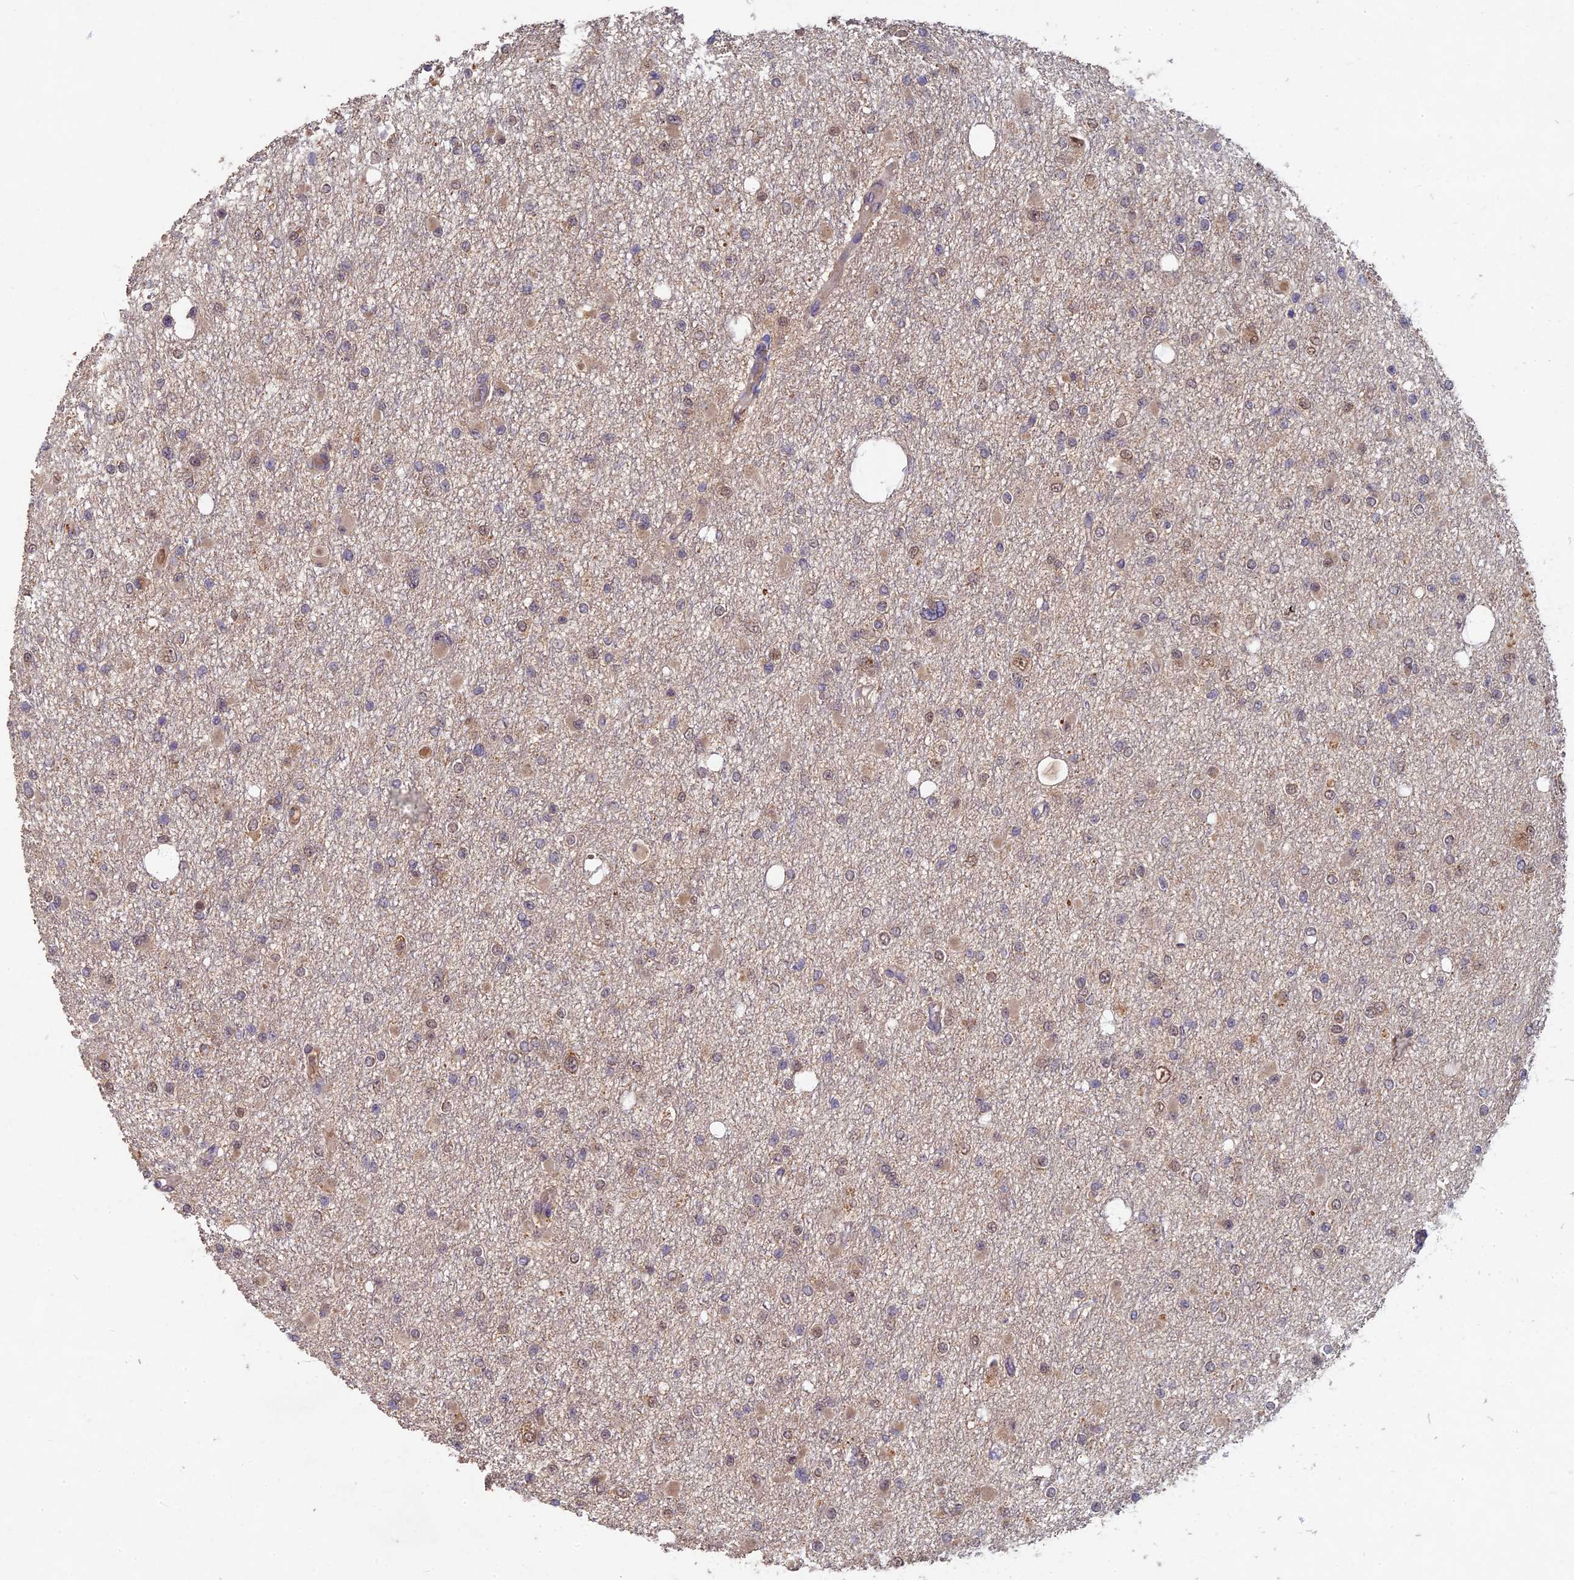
{"staining": {"intensity": "negative", "quantity": "none", "location": "none"}, "tissue": "glioma", "cell_type": "Tumor cells", "image_type": "cancer", "snomed": [{"axis": "morphology", "description": "Glioma, malignant, Low grade"}, {"axis": "topography", "description": "Brain"}], "caption": "High magnification brightfield microscopy of glioma stained with DAB (brown) and counterstained with hematoxylin (blue): tumor cells show no significant expression.", "gene": "RSPH3", "patient": {"sex": "female", "age": 22}}